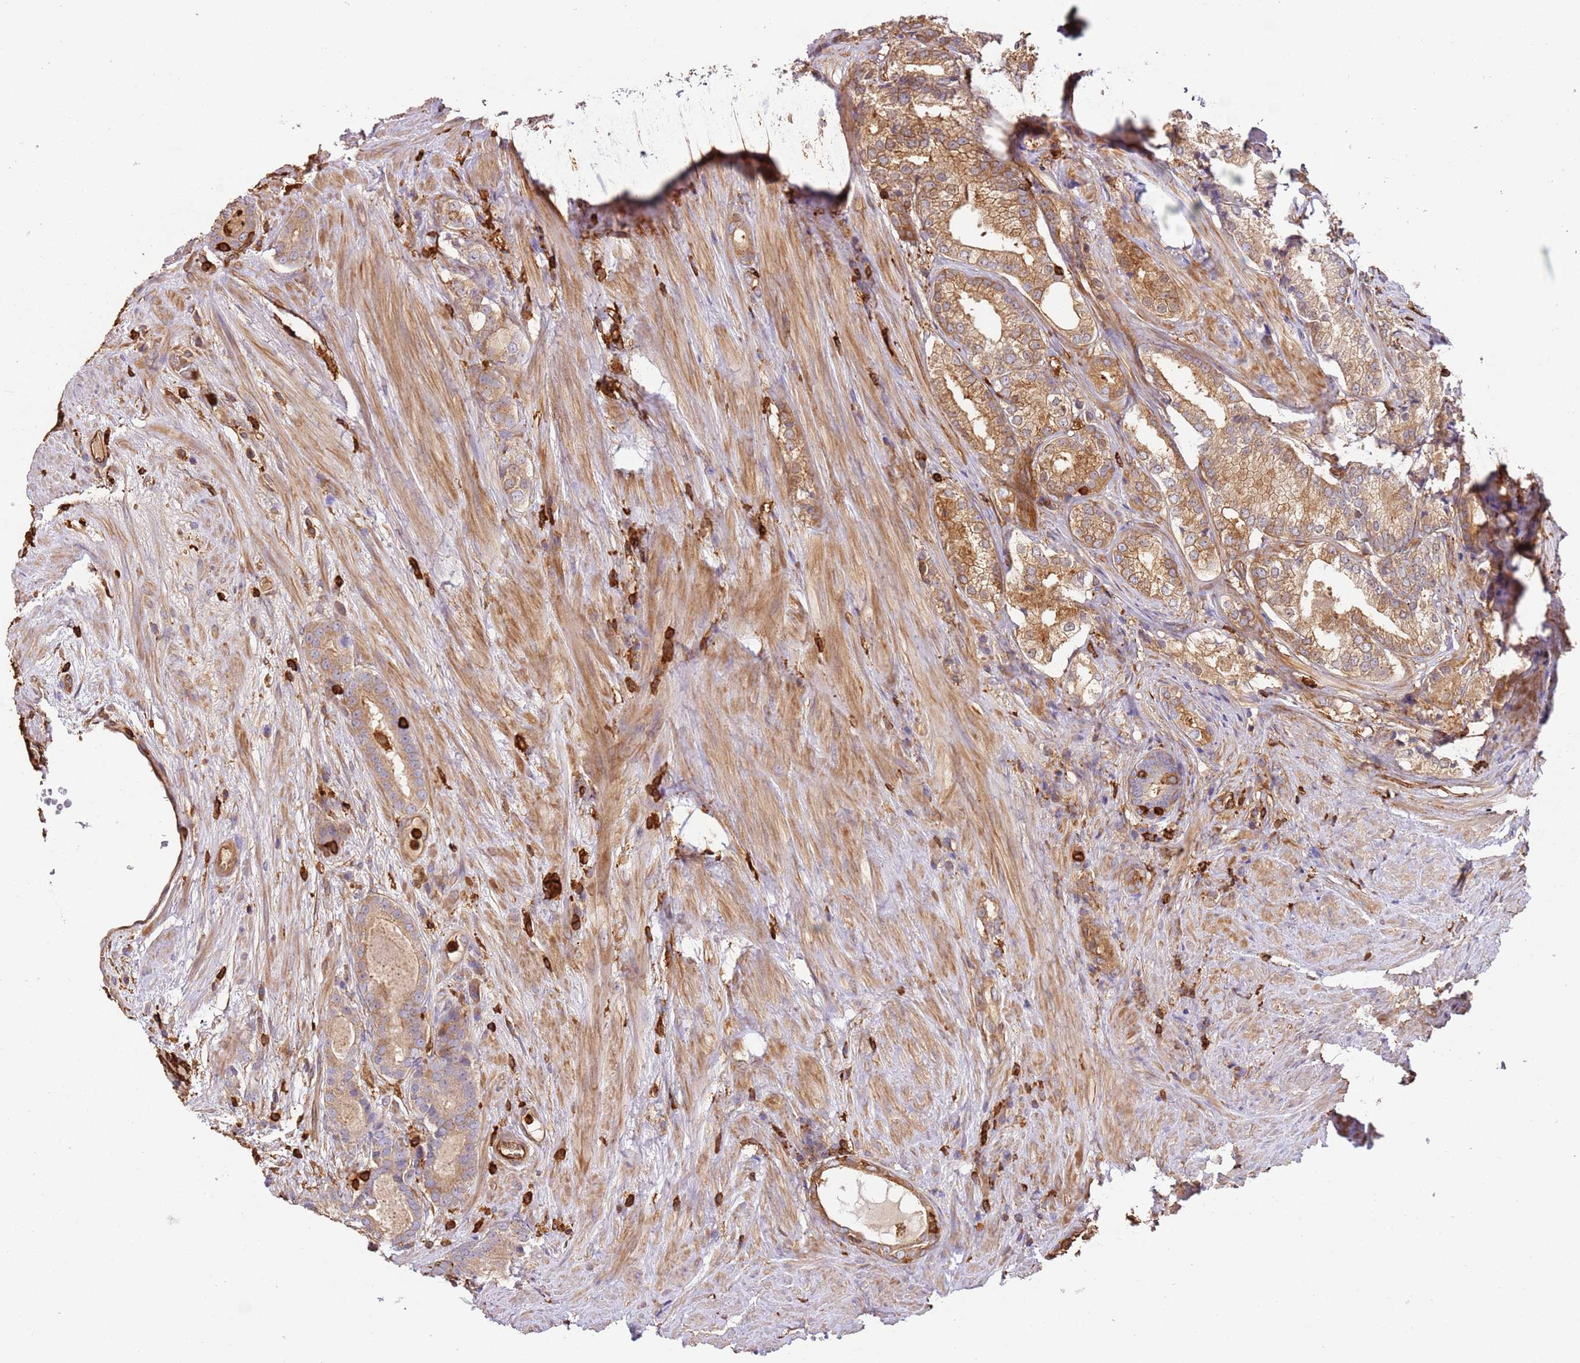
{"staining": {"intensity": "moderate", "quantity": ">75%", "location": "cytoplasmic/membranous"}, "tissue": "prostate cancer", "cell_type": "Tumor cells", "image_type": "cancer", "snomed": [{"axis": "morphology", "description": "Adenocarcinoma, Low grade"}, {"axis": "topography", "description": "Prostate"}], "caption": "Brown immunohistochemical staining in human prostate low-grade adenocarcinoma demonstrates moderate cytoplasmic/membranous expression in approximately >75% of tumor cells. (brown staining indicates protein expression, while blue staining denotes nuclei).", "gene": "OR6P1", "patient": {"sex": "male", "age": 68}}